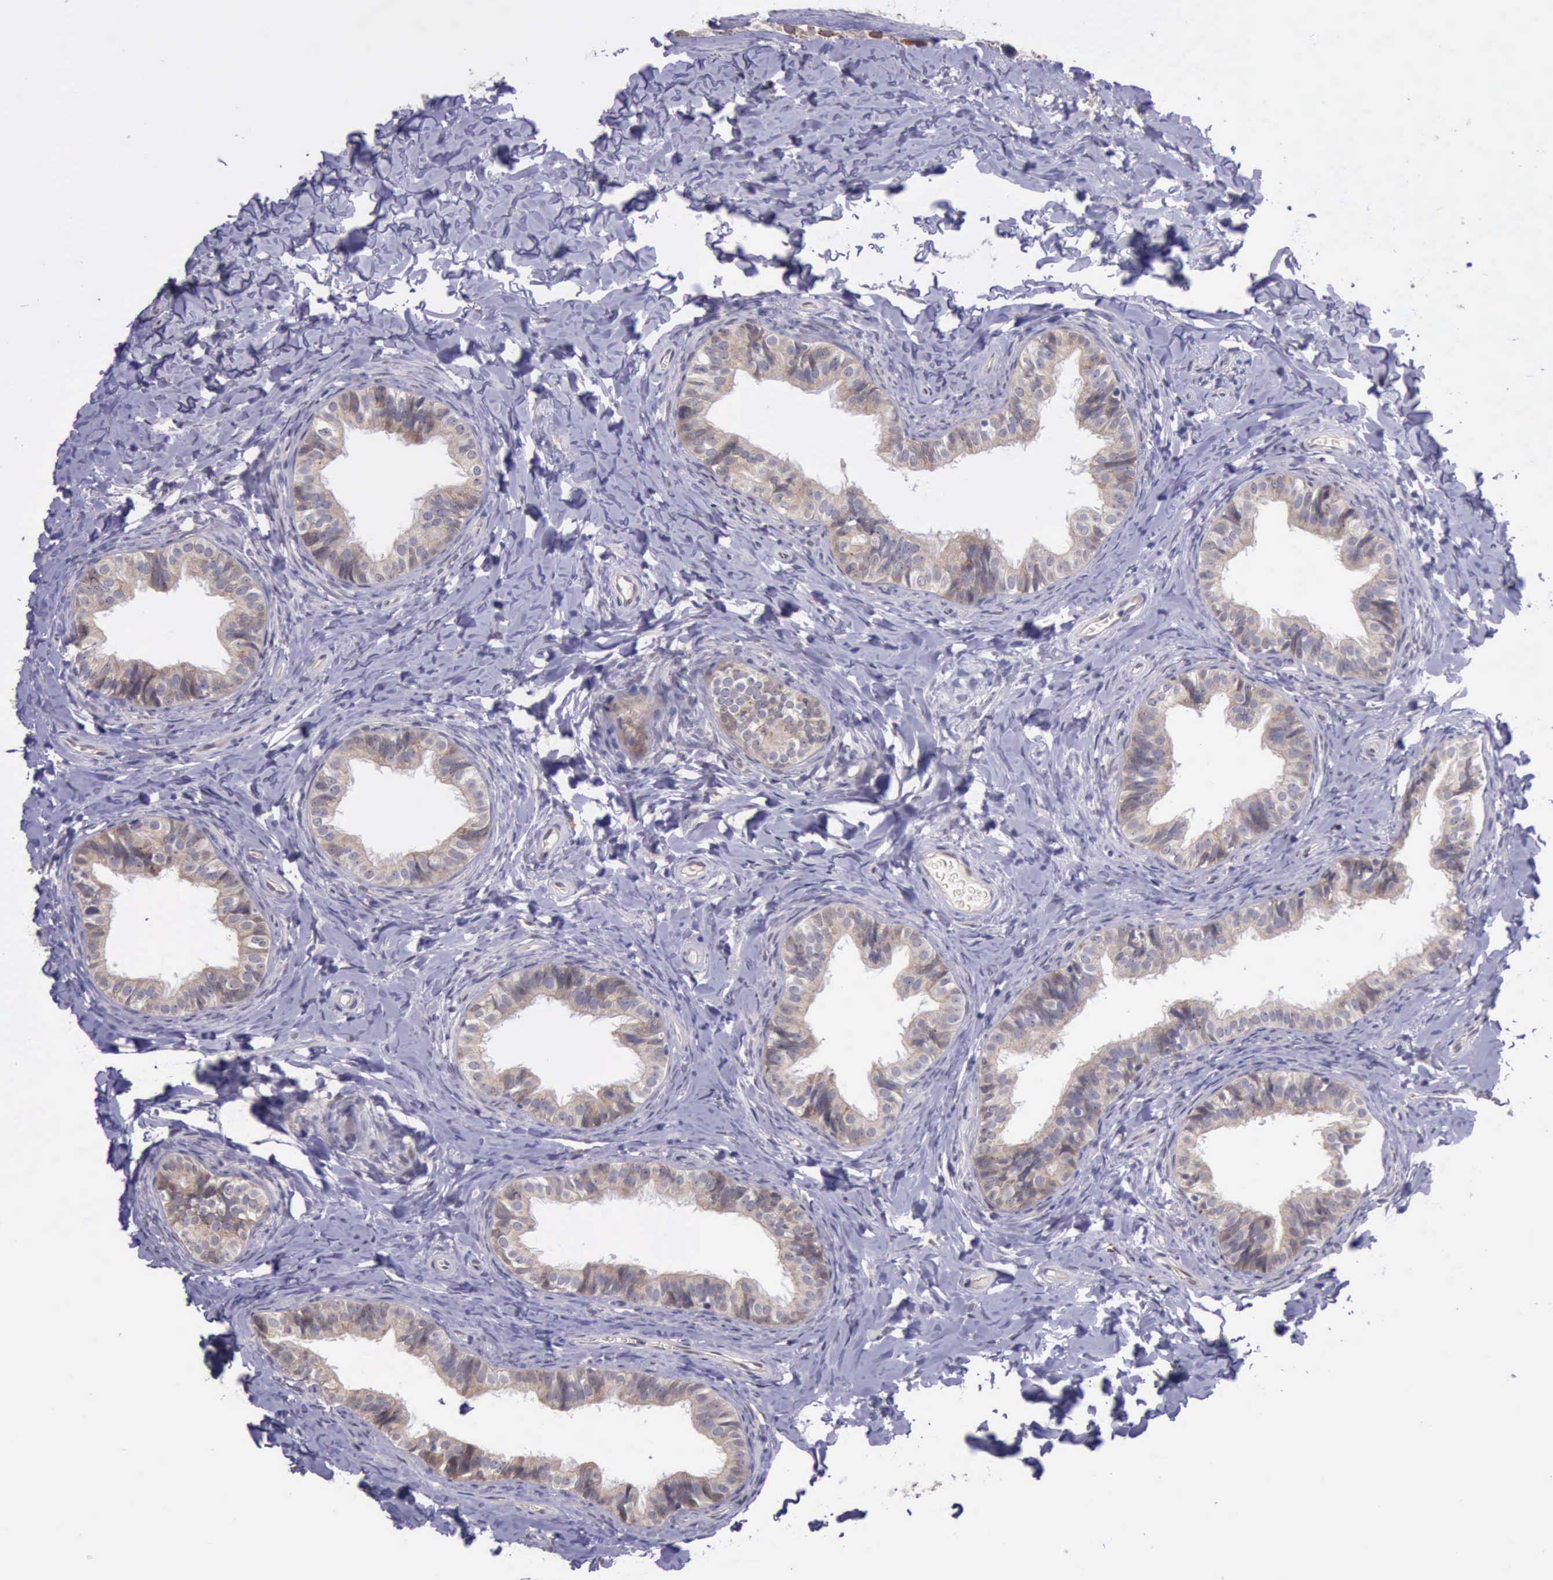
{"staining": {"intensity": "weak", "quantity": ">75%", "location": "cytoplasmic/membranous"}, "tissue": "epididymis", "cell_type": "Glandular cells", "image_type": "normal", "snomed": [{"axis": "morphology", "description": "Normal tissue, NOS"}, {"axis": "topography", "description": "Epididymis"}], "caption": "A low amount of weak cytoplasmic/membranous expression is present in about >75% of glandular cells in benign epididymis.", "gene": "PLEK2", "patient": {"sex": "male", "age": 26}}